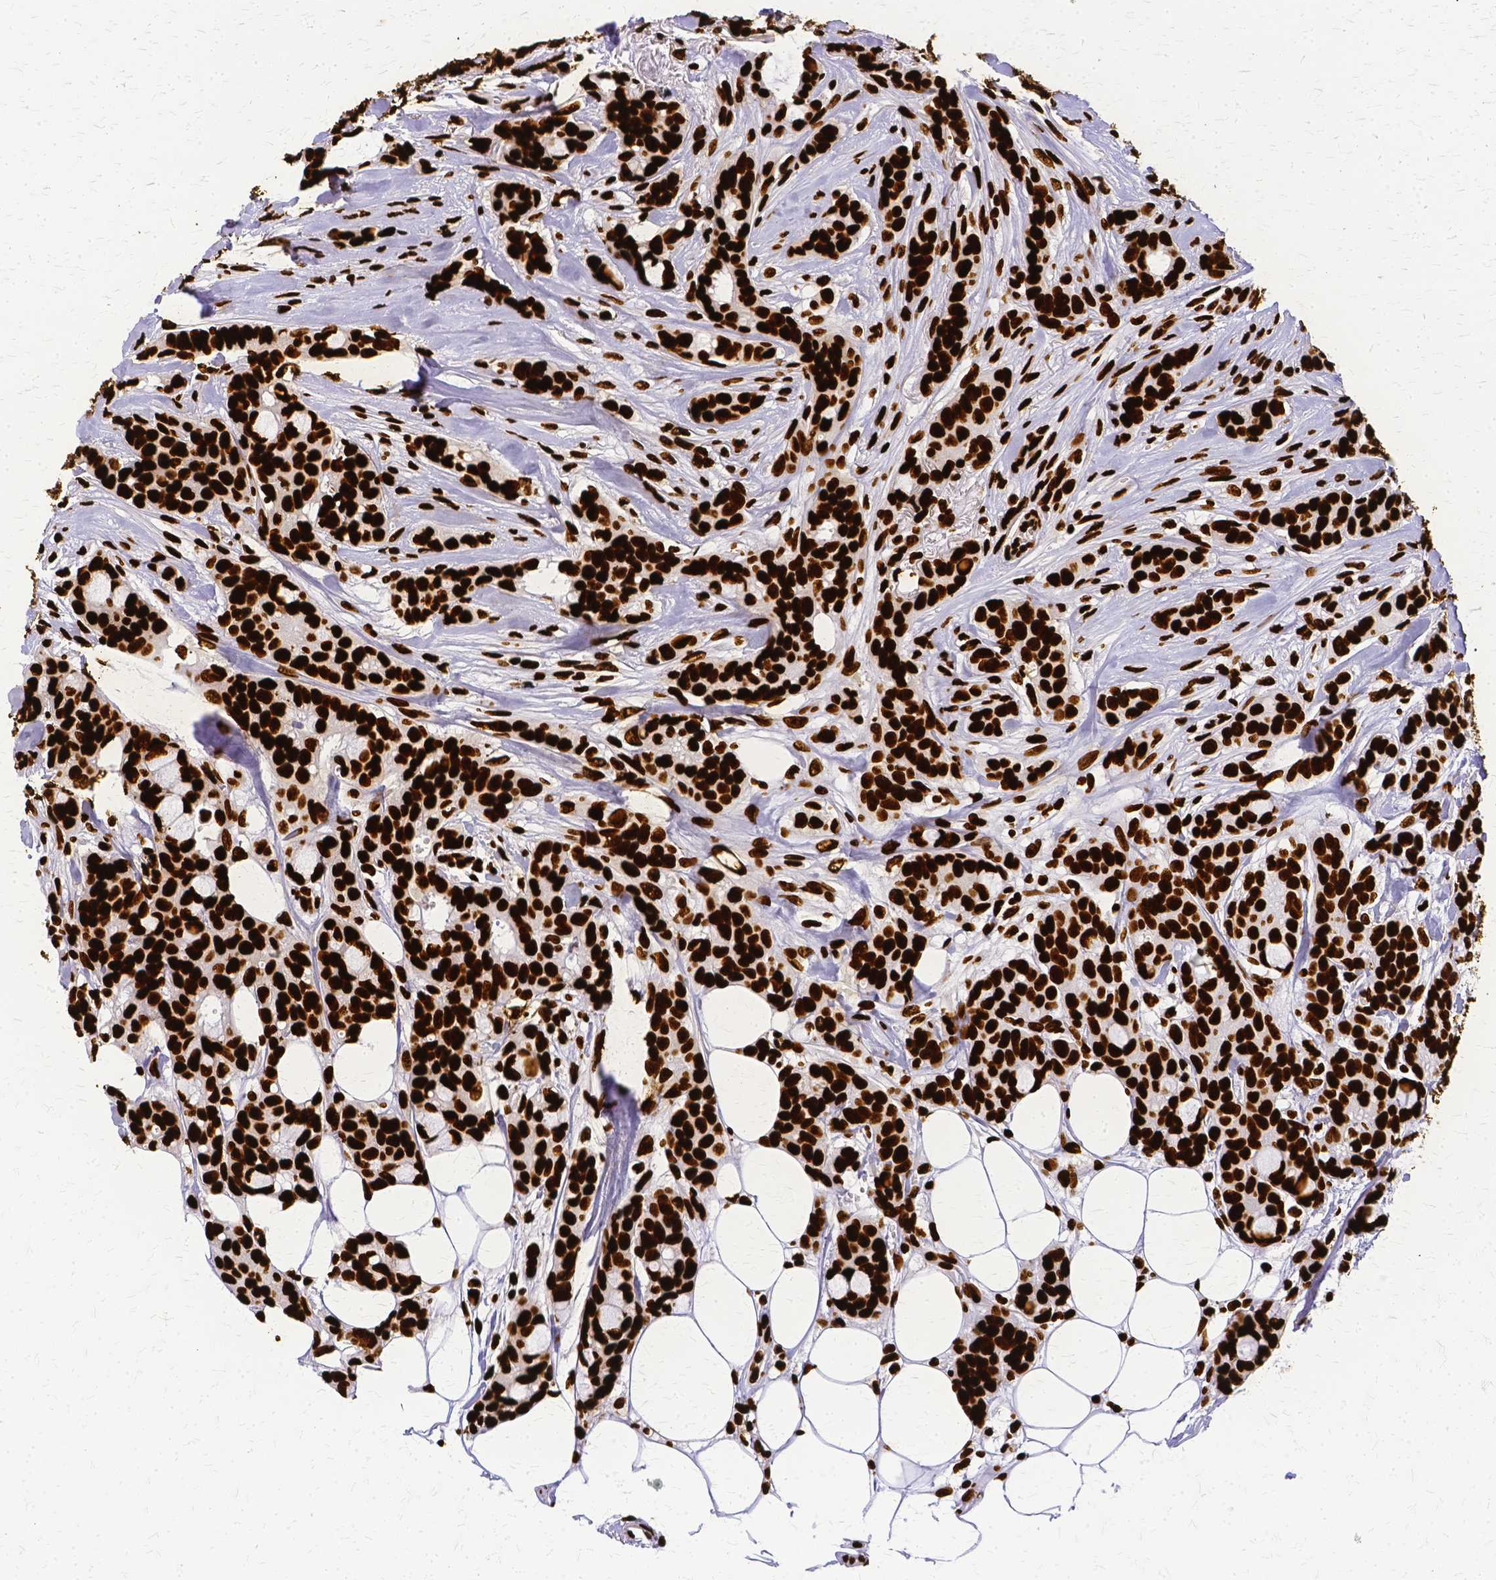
{"staining": {"intensity": "strong", "quantity": ">75%", "location": "nuclear"}, "tissue": "breast cancer", "cell_type": "Tumor cells", "image_type": "cancer", "snomed": [{"axis": "morphology", "description": "Duct carcinoma"}, {"axis": "topography", "description": "Breast"}], "caption": "Immunohistochemical staining of breast intraductal carcinoma shows high levels of strong nuclear positivity in about >75% of tumor cells.", "gene": "SFPQ", "patient": {"sex": "female", "age": 84}}